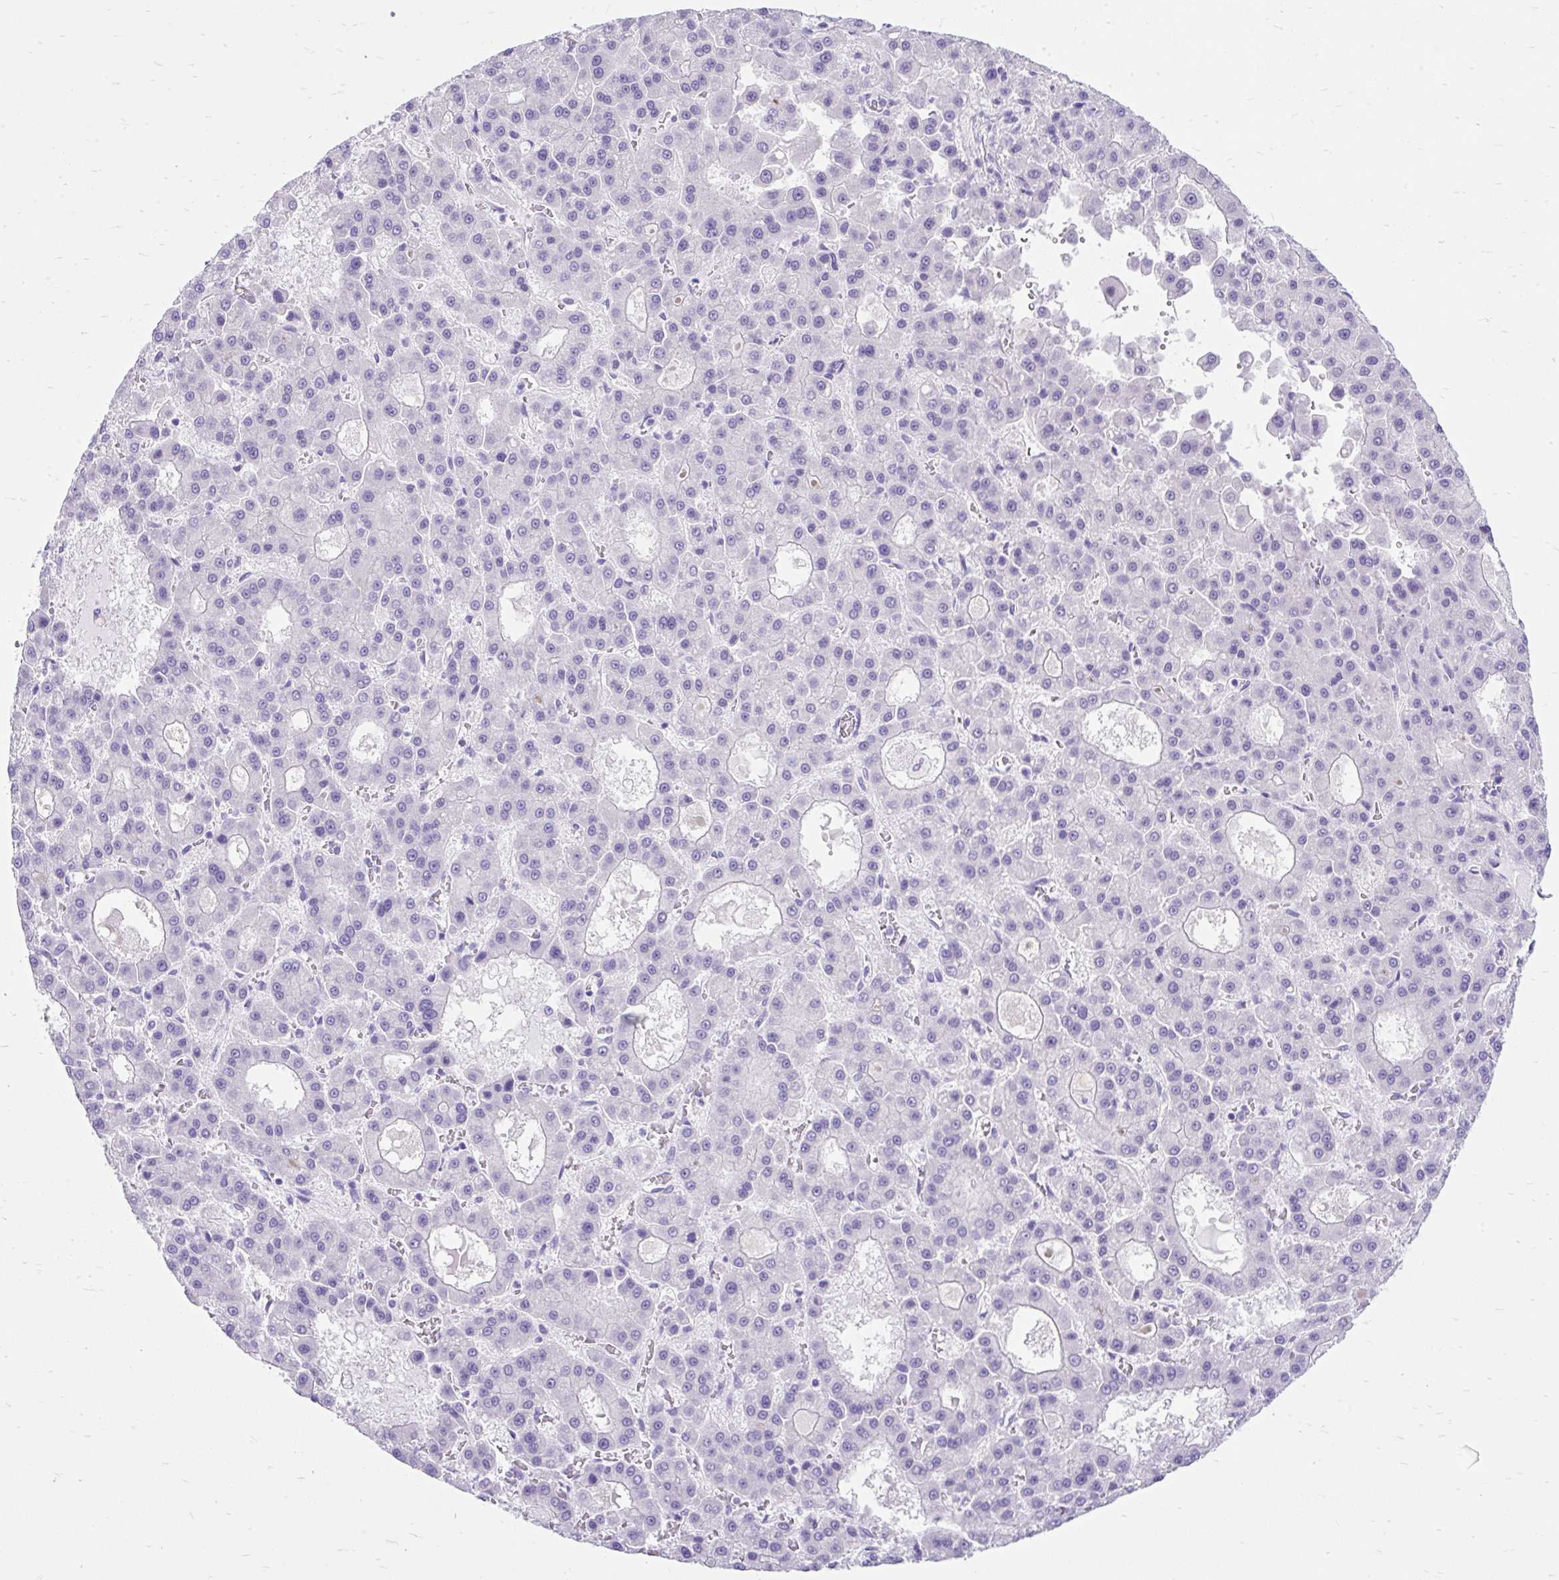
{"staining": {"intensity": "negative", "quantity": "none", "location": "none"}, "tissue": "liver cancer", "cell_type": "Tumor cells", "image_type": "cancer", "snomed": [{"axis": "morphology", "description": "Carcinoma, Hepatocellular, NOS"}, {"axis": "topography", "description": "Liver"}], "caption": "Immunohistochemistry of human liver hepatocellular carcinoma exhibits no expression in tumor cells. (DAB (3,3'-diaminobenzidine) IHC visualized using brightfield microscopy, high magnification).", "gene": "SCGB1A1", "patient": {"sex": "male", "age": 70}}